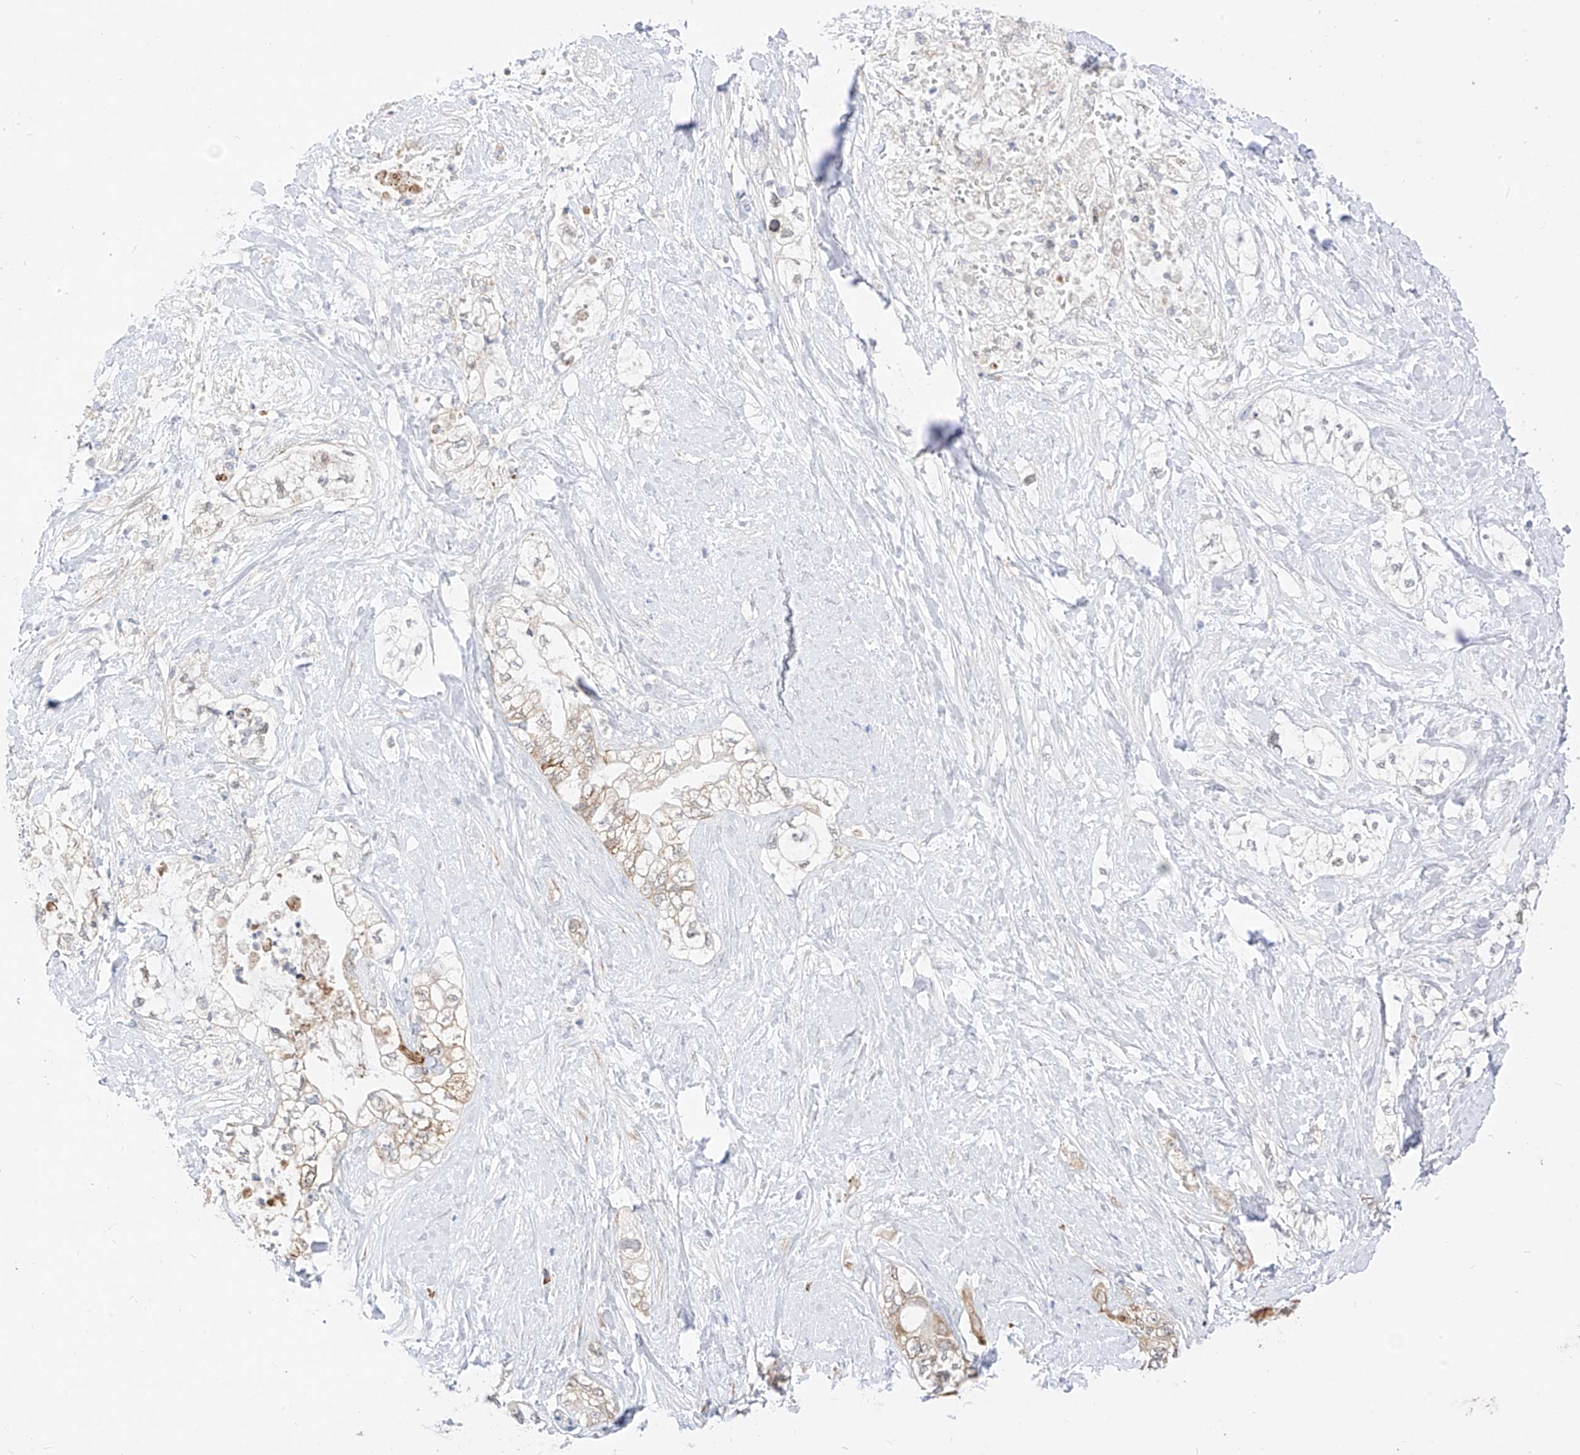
{"staining": {"intensity": "weak", "quantity": "<25%", "location": "cytoplasmic/membranous"}, "tissue": "pancreatic cancer", "cell_type": "Tumor cells", "image_type": "cancer", "snomed": [{"axis": "morphology", "description": "Adenocarcinoma, NOS"}, {"axis": "topography", "description": "Pancreas"}], "caption": "Immunohistochemical staining of pancreatic cancer reveals no significant expression in tumor cells.", "gene": "STT3A", "patient": {"sex": "male", "age": 70}}